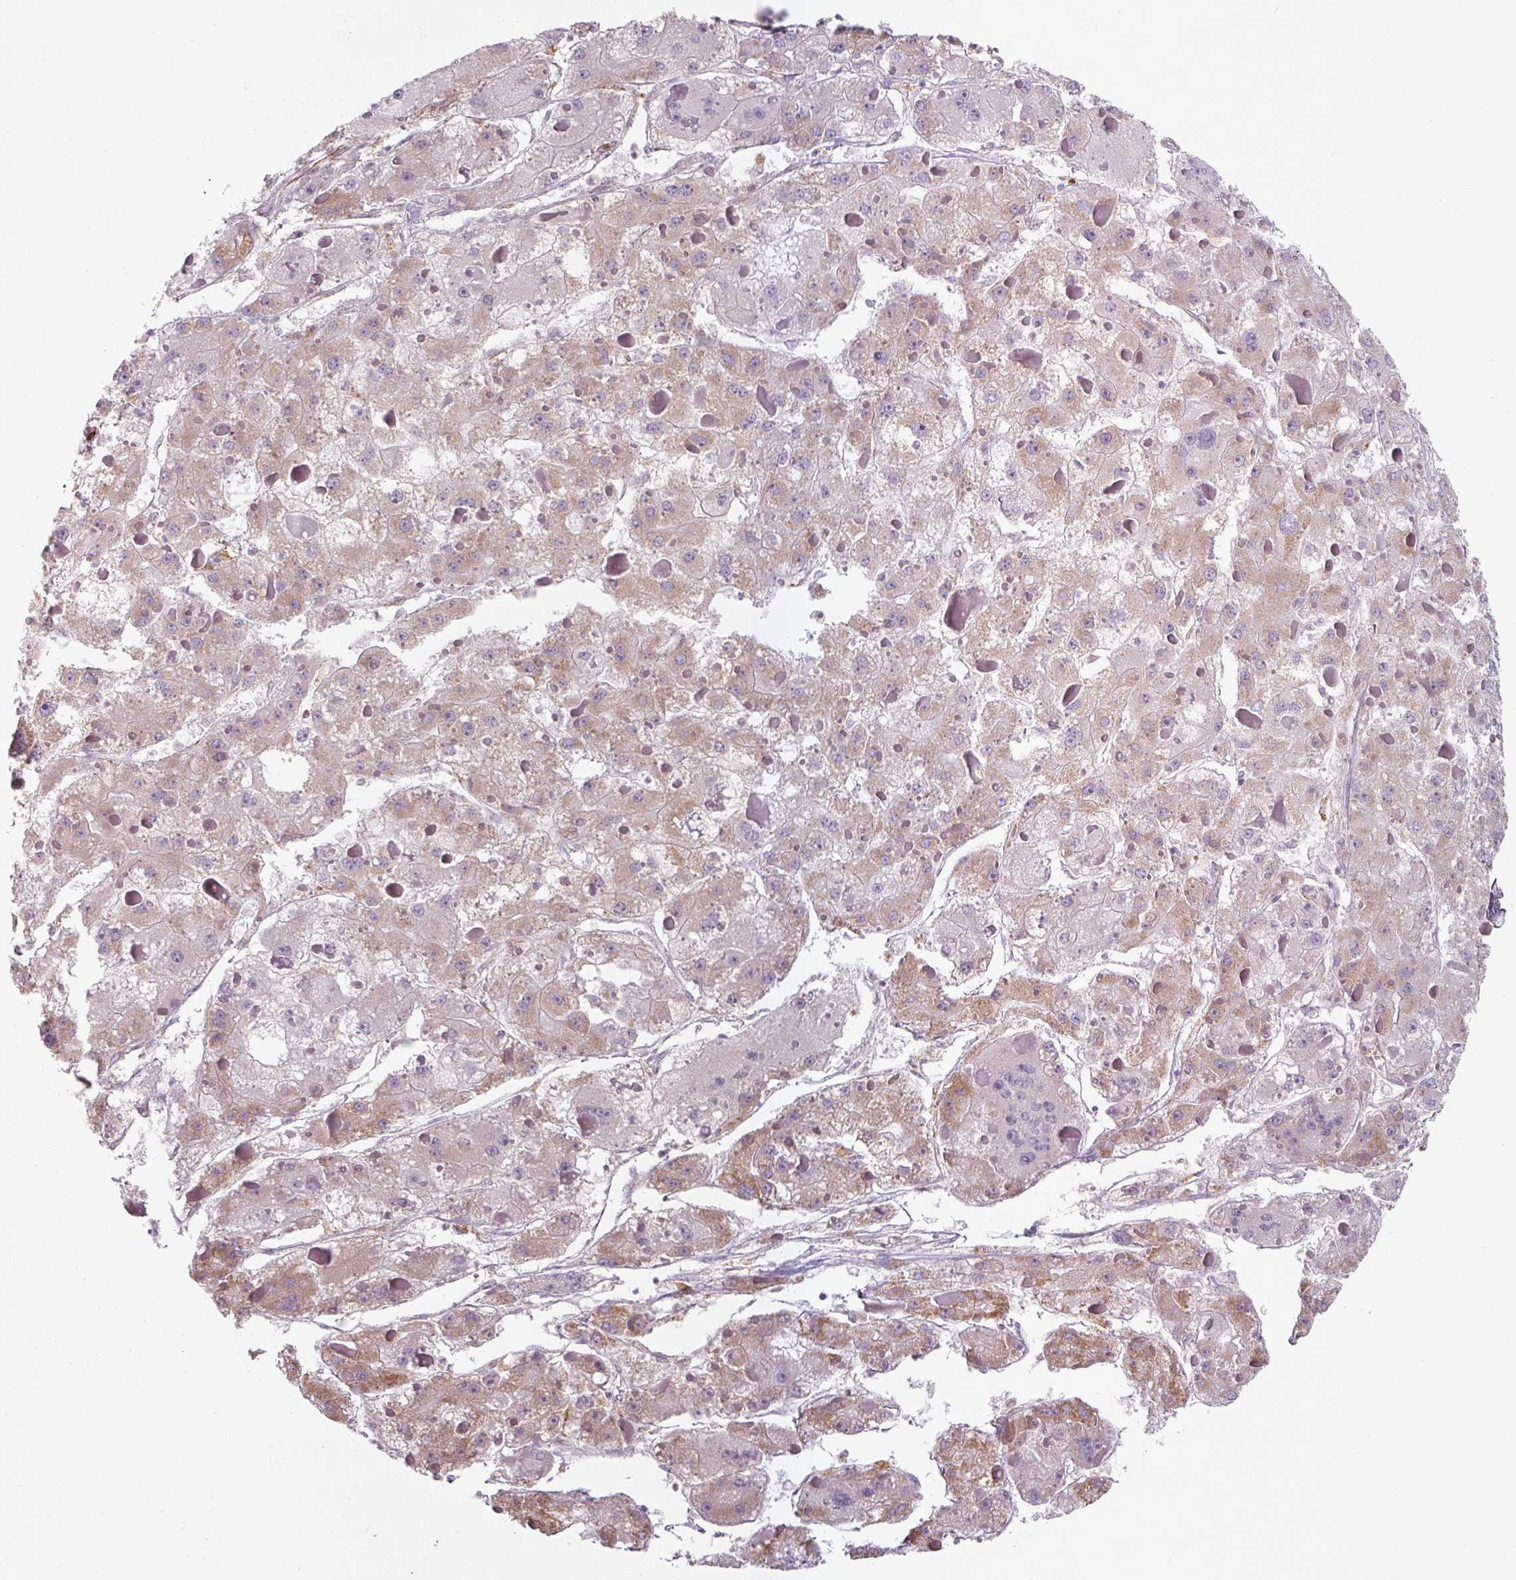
{"staining": {"intensity": "weak", "quantity": "25%-75%", "location": "cytoplasmic/membranous"}, "tissue": "liver cancer", "cell_type": "Tumor cells", "image_type": "cancer", "snomed": [{"axis": "morphology", "description": "Carcinoma, Hepatocellular, NOS"}, {"axis": "topography", "description": "Liver"}], "caption": "The image exhibits immunohistochemical staining of hepatocellular carcinoma (liver). There is weak cytoplasmic/membranous staining is appreciated in approximately 25%-75% of tumor cells.", "gene": "MRPS5", "patient": {"sex": "female", "age": 73}}